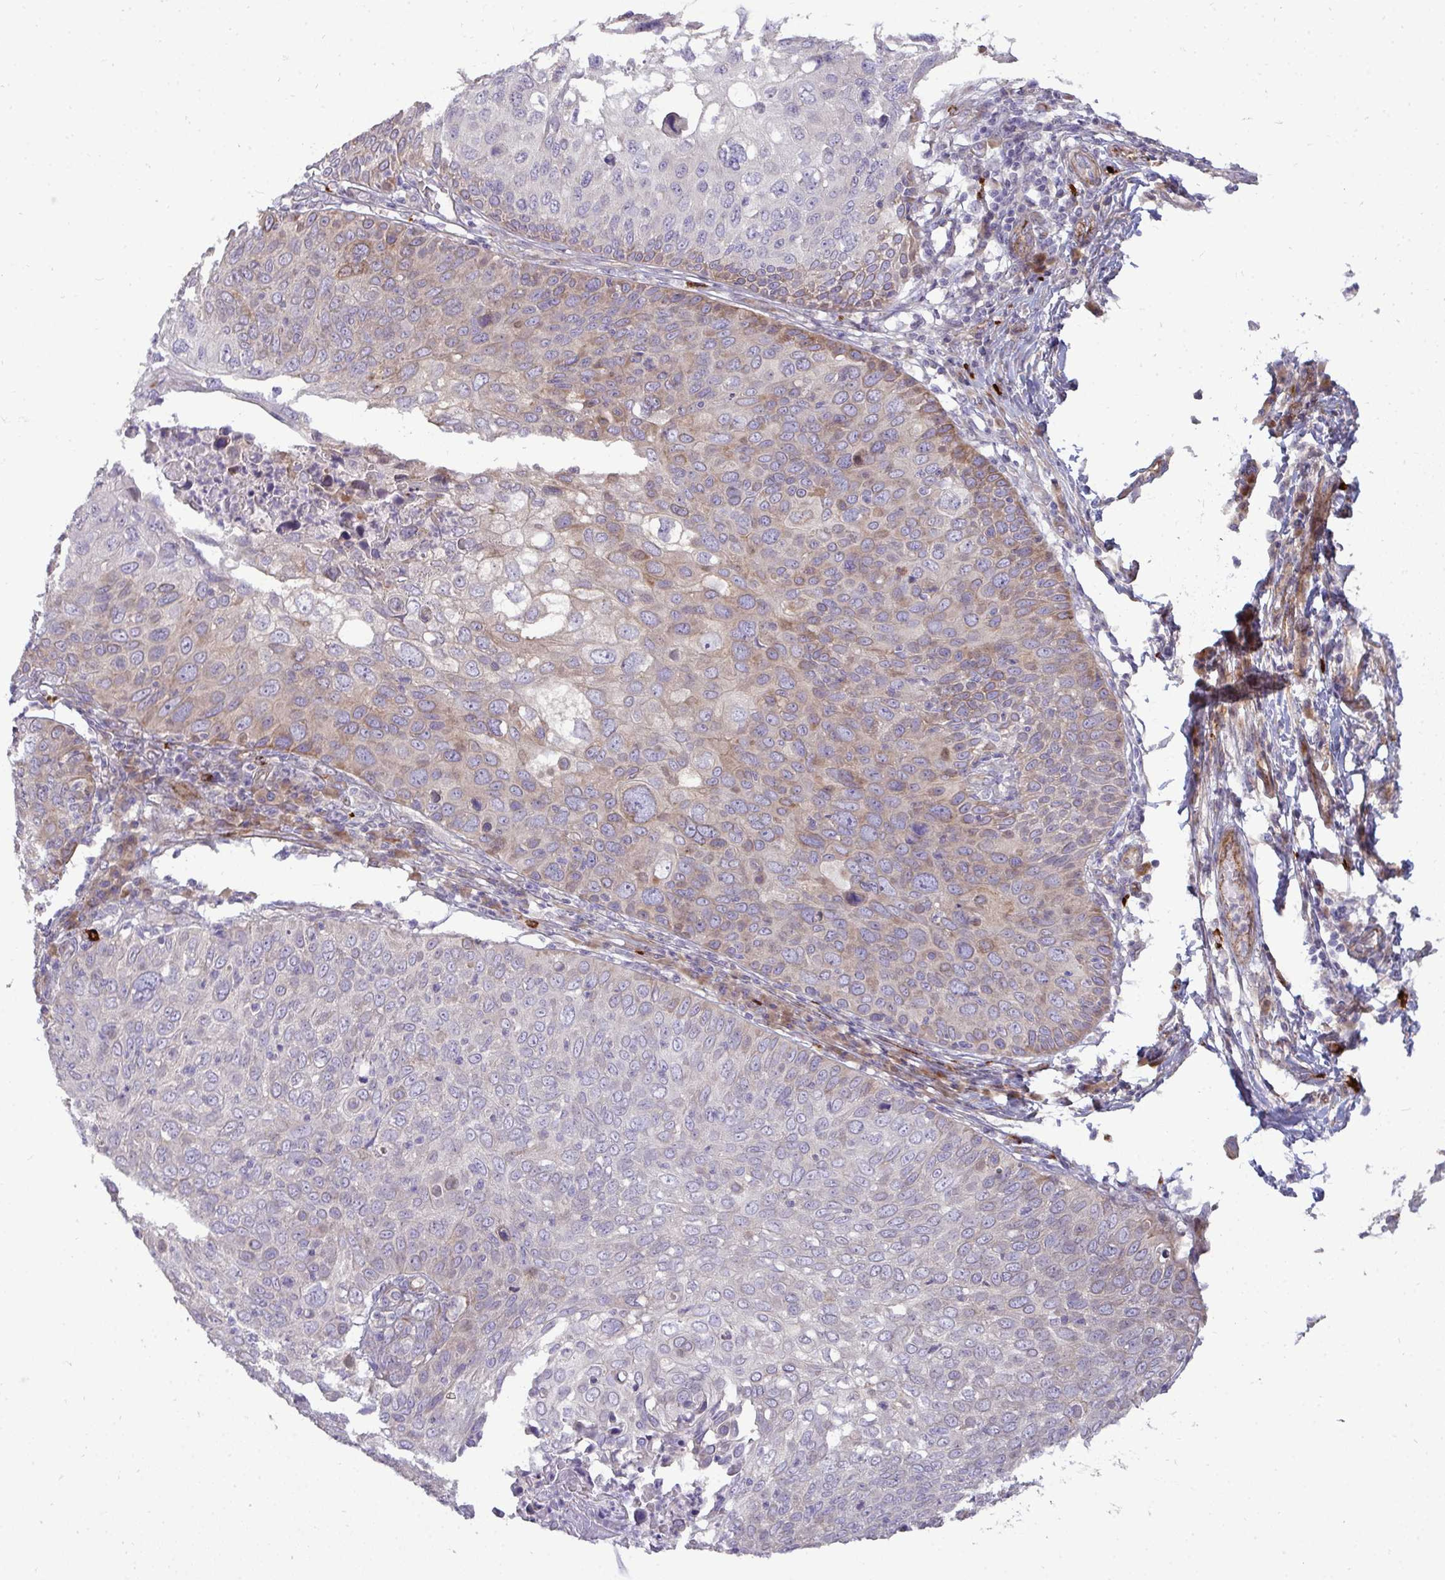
{"staining": {"intensity": "moderate", "quantity": "<25%", "location": "cytoplasmic/membranous"}, "tissue": "skin cancer", "cell_type": "Tumor cells", "image_type": "cancer", "snomed": [{"axis": "morphology", "description": "Squamous cell carcinoma, NOS"}, {"axis": "topography", "description": "Skin"}], "caption": "Protein staining by IHC reveals moderate cytoplasmic/membranous expression in about <25% of tumor cells in skin cancer.", "gene": "SH2D1B", "patient": {"sex": "male", "age": 87}}